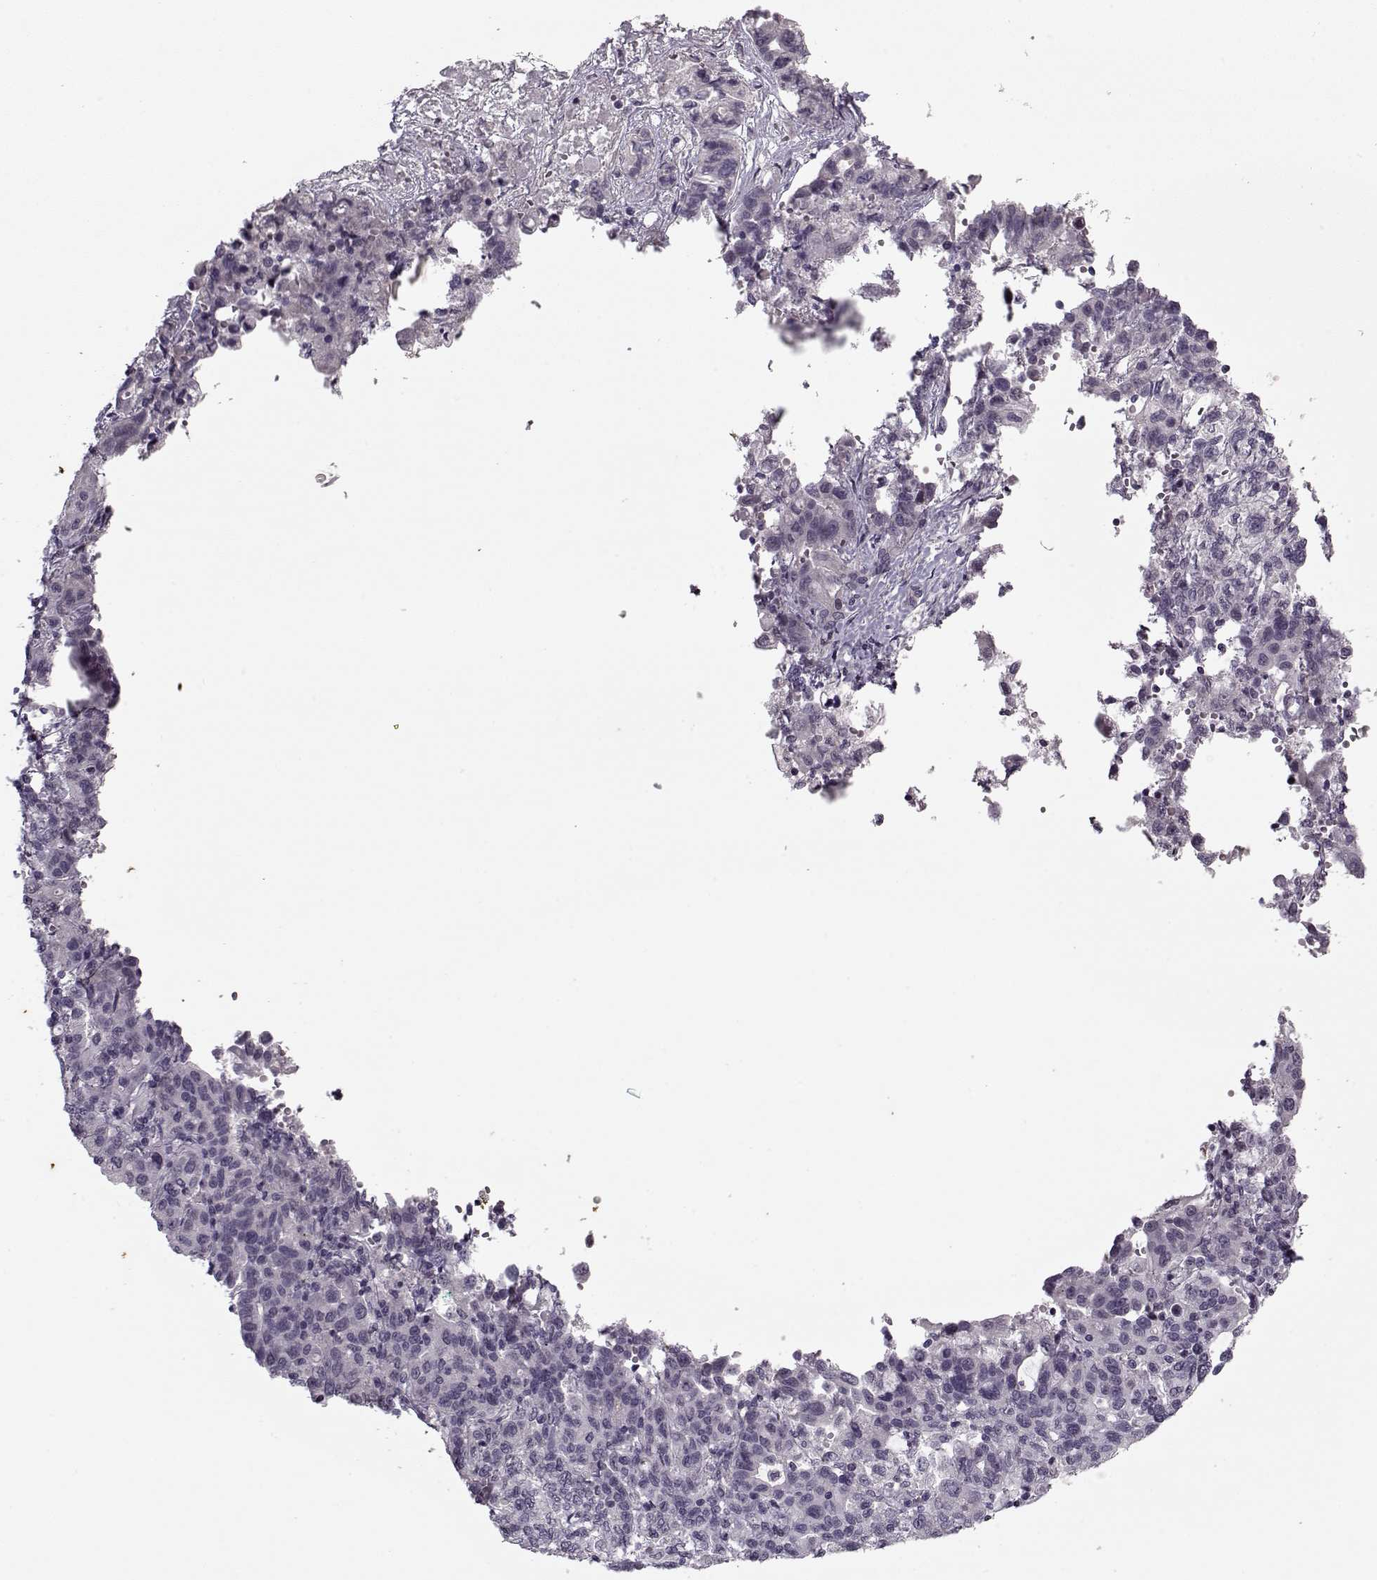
{"staining": {"intensity": "negative", "quantity": "none", "location": "none"}, "tissue": "liver cancer", "cell_type": "Tumor cells", "image_type": "cancer", "snomed": [{"axis": "morphology", "description": "Adenocarcinoma, NOS"}, {"axis": "morphology", "description": "Cholangiocarcinoma"}, {"axis": "topography", "description": "Liver"}], "caption": "Liver cancer (adenocarcinoma) stained for a protein using immunohistochemistry (IHC) displays no positivity tumor cells.", "gene": "KRT9", "patient": {"sex": "male", "age": 64}}